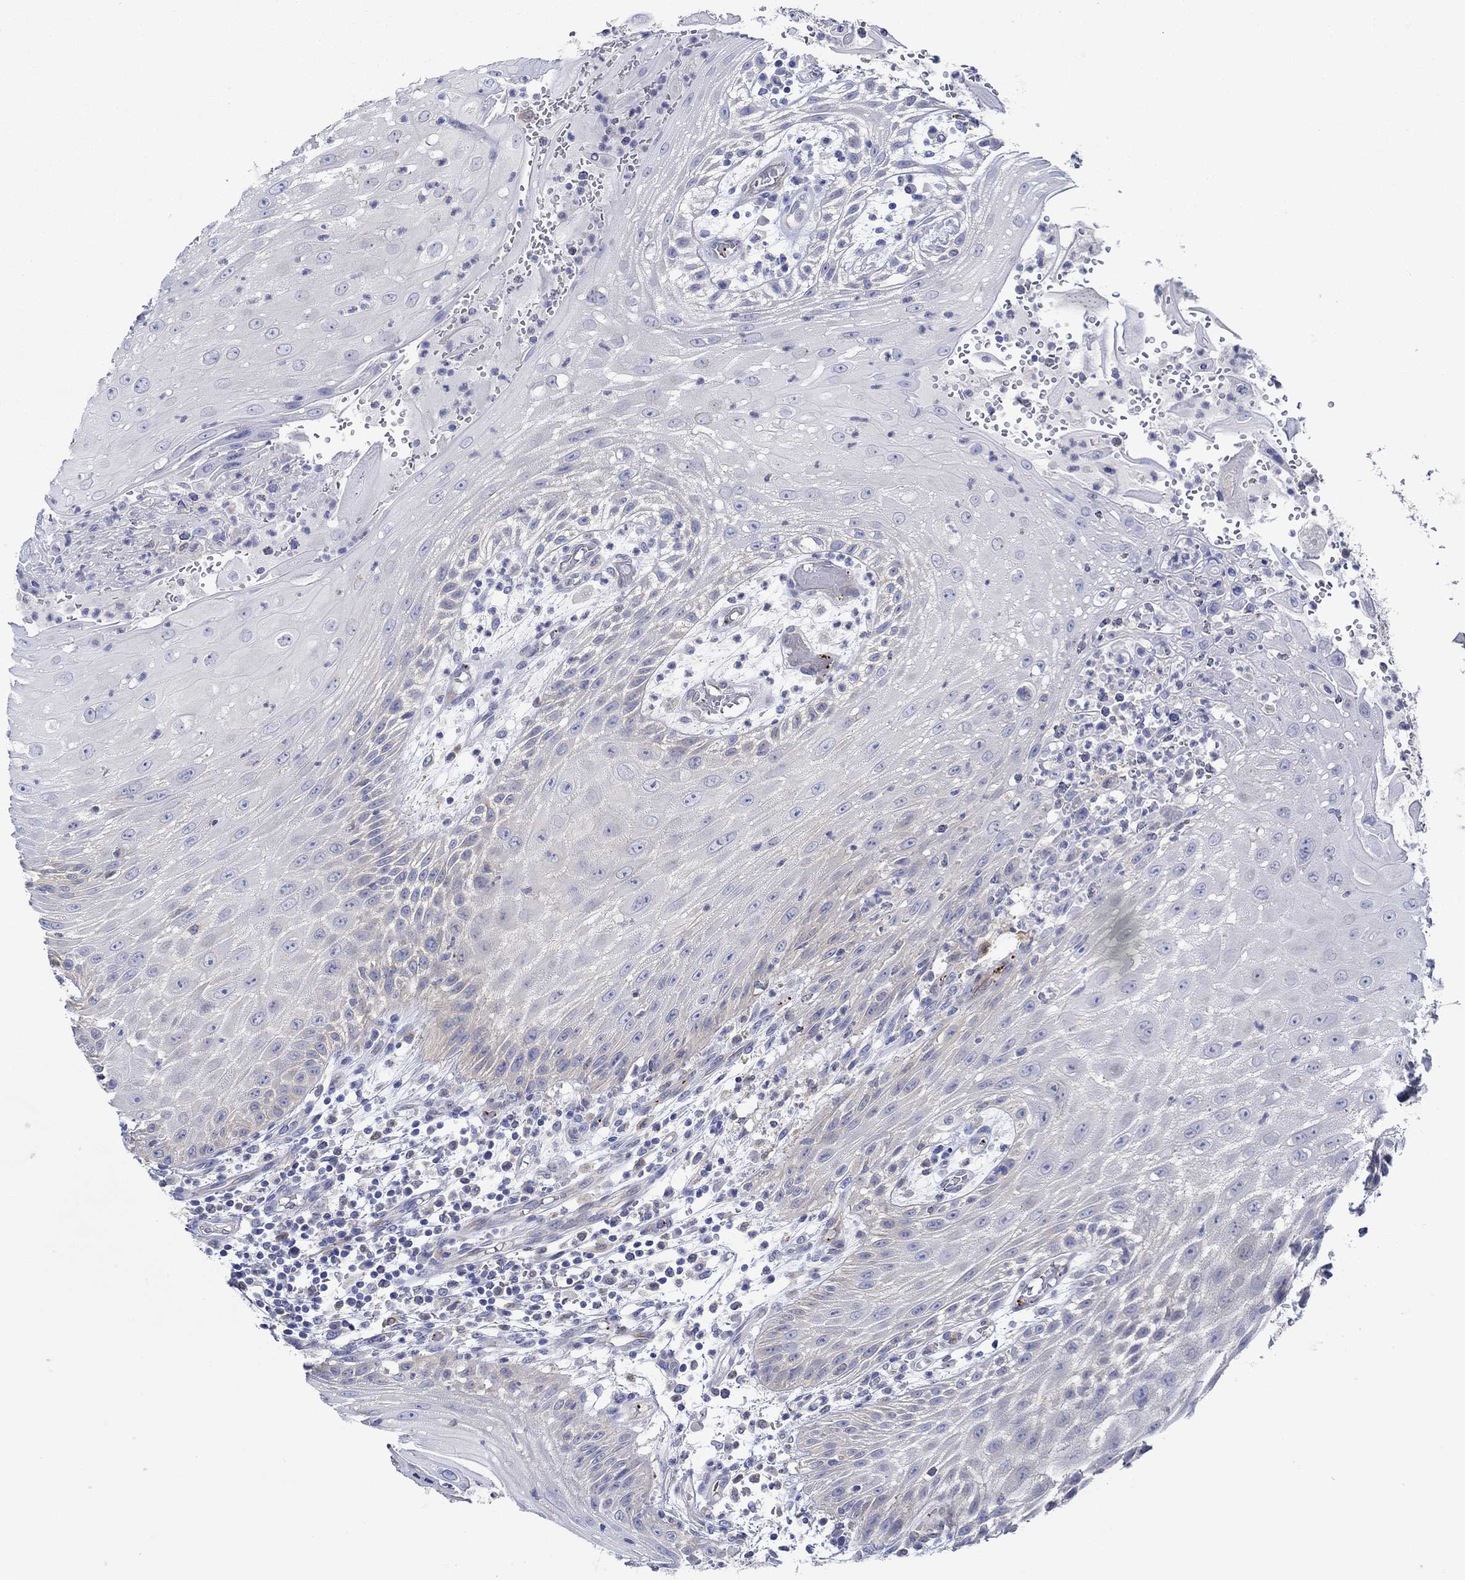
{"staining": {"intensity": "negative", "quantity": "none", "location": "none"}, "tissue": "head and neck cancer", "cell_type": "Tumor cells", "image_type": "cancer", "snomed": [{"axis": "morphology", "description": "Squamous cell carcinoma, NOS"}, {"axis": "topography", "description": "Oral tissue"}, {"axis": "topography", "description": "Head-Neck"}], "caption": "Protein analysis of squamous cell carcinoma (head and neck) shows no significant expression in tumor cells.", "gene": "SLC27A3", "patient": {"sex": "male", "age": 58}}